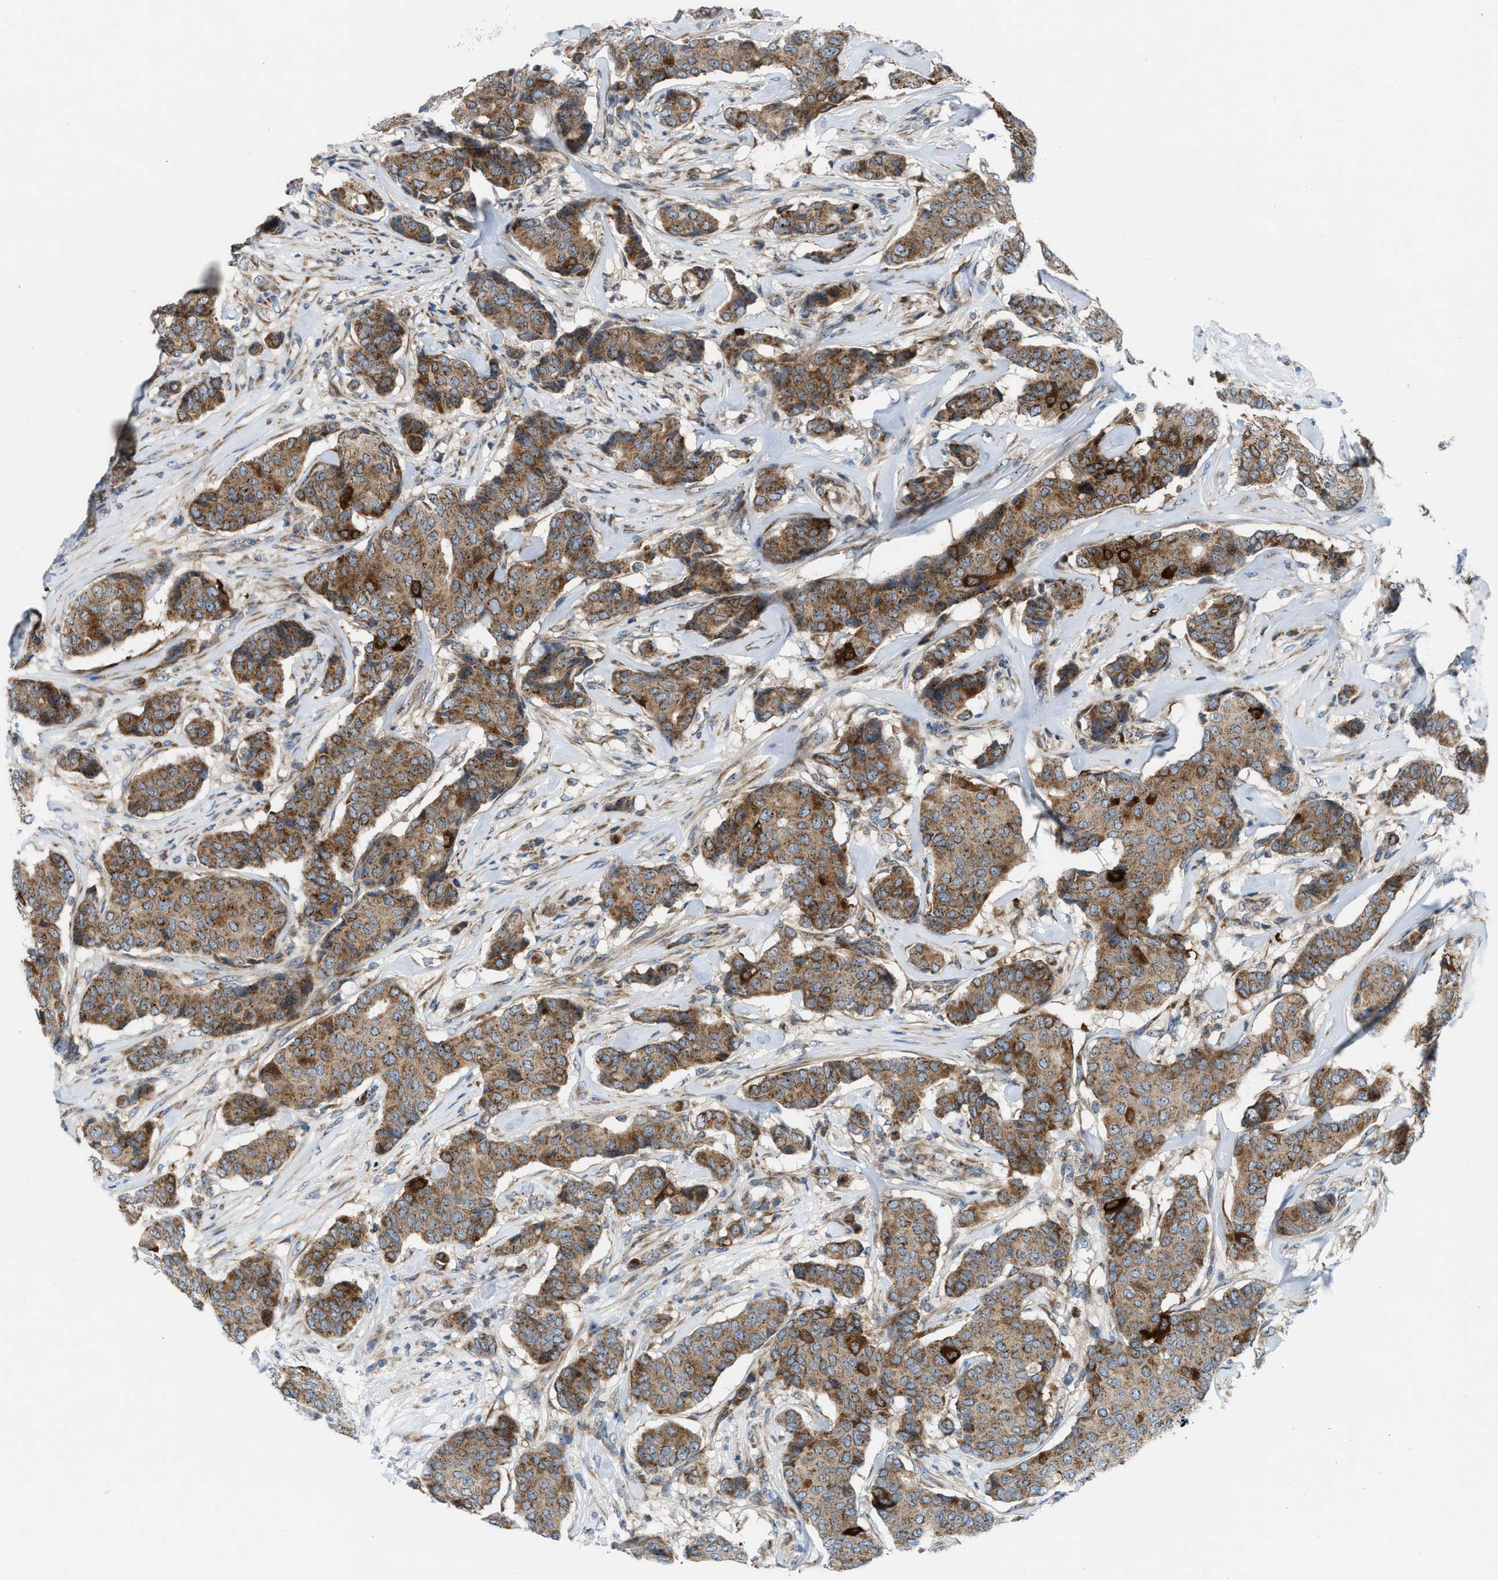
{"staining": {"intensity": "strong", "quantity": "25%-75%", "location": "cytoplasmic/membranous"}, "tissue": "breast cancer", "cell_type": "Tumor cells", "image_type": "cancer", "snomed": [{"axis": "morphology", "description": "Duct carcinoma"}, {"axis": "topography", "description": "Breast"}], "caption": "High-power microscopy captured an IHC micrograph of breast intraductal carcinoma, revealing strong cytoplasmic/membranous staining in approximately 25%-75% of tumor cells. (IHC, brightfield microscopy, high magnification).", "gene": "TPH1", "patient": {"sex": "female", "age": 75}}